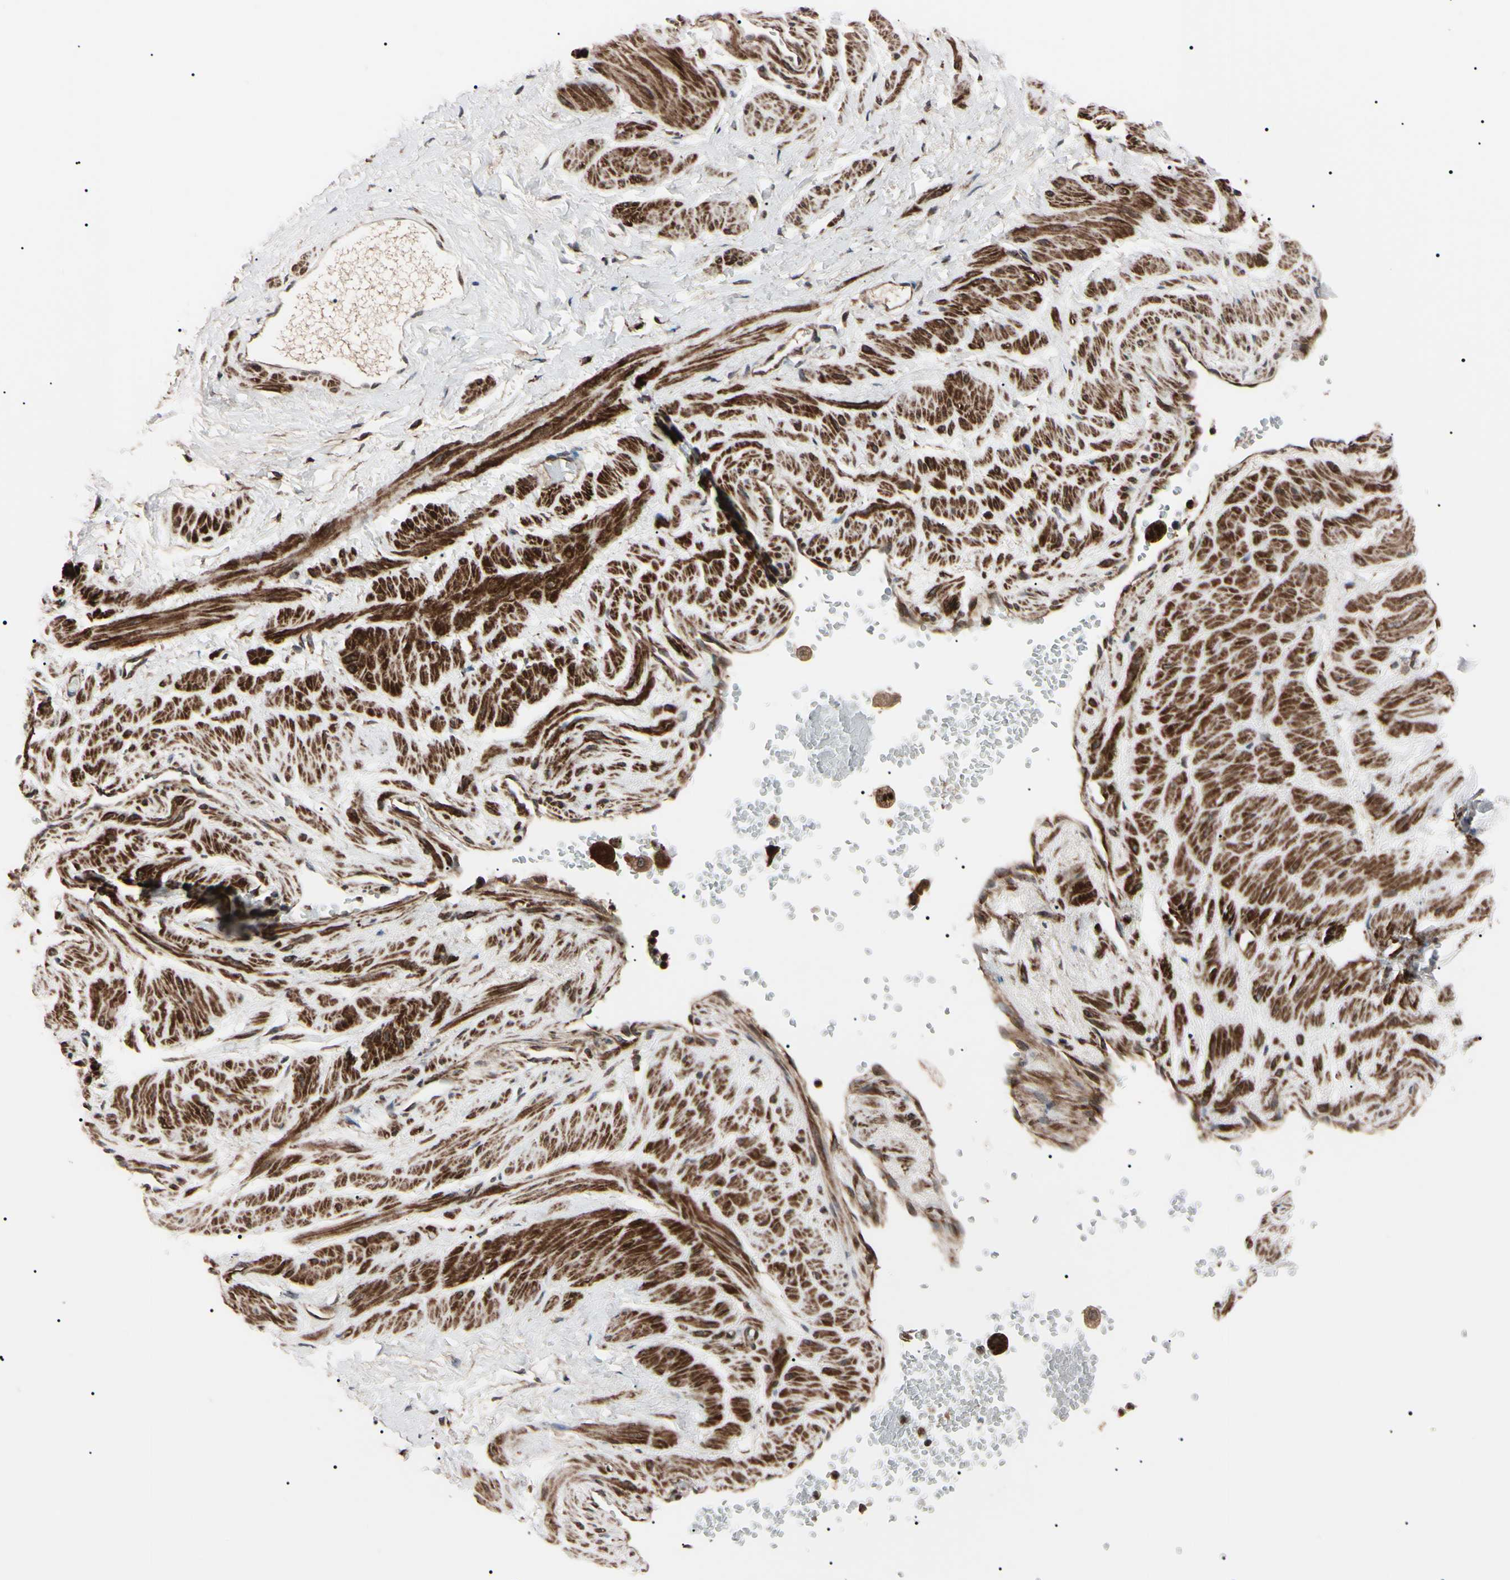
{"staining": {"intensity": "strong", "quantity": ">75%", "location": "cytoplasmic/membranous"}, "tissue": "adipose tissue", "cell_type": "Adipocytes", "image_type": "normal", "snomed": [{"axis": "morphology", "description": "Normal tissue, NOS"}, {"axis": "topography", "description": "Soft tissue"}, {"axis": "topography", "description": "Vascular tissue"}], "caption": "IHC micrograph of benign adipose tissue stained for a protein (brown), which exhibits high levels of strong cytoplasmic/membranous positivity in approximately >75% of adipocytes.", "gene": "GUCY1B1", "patient": {"sex": "female", "age": 35}}